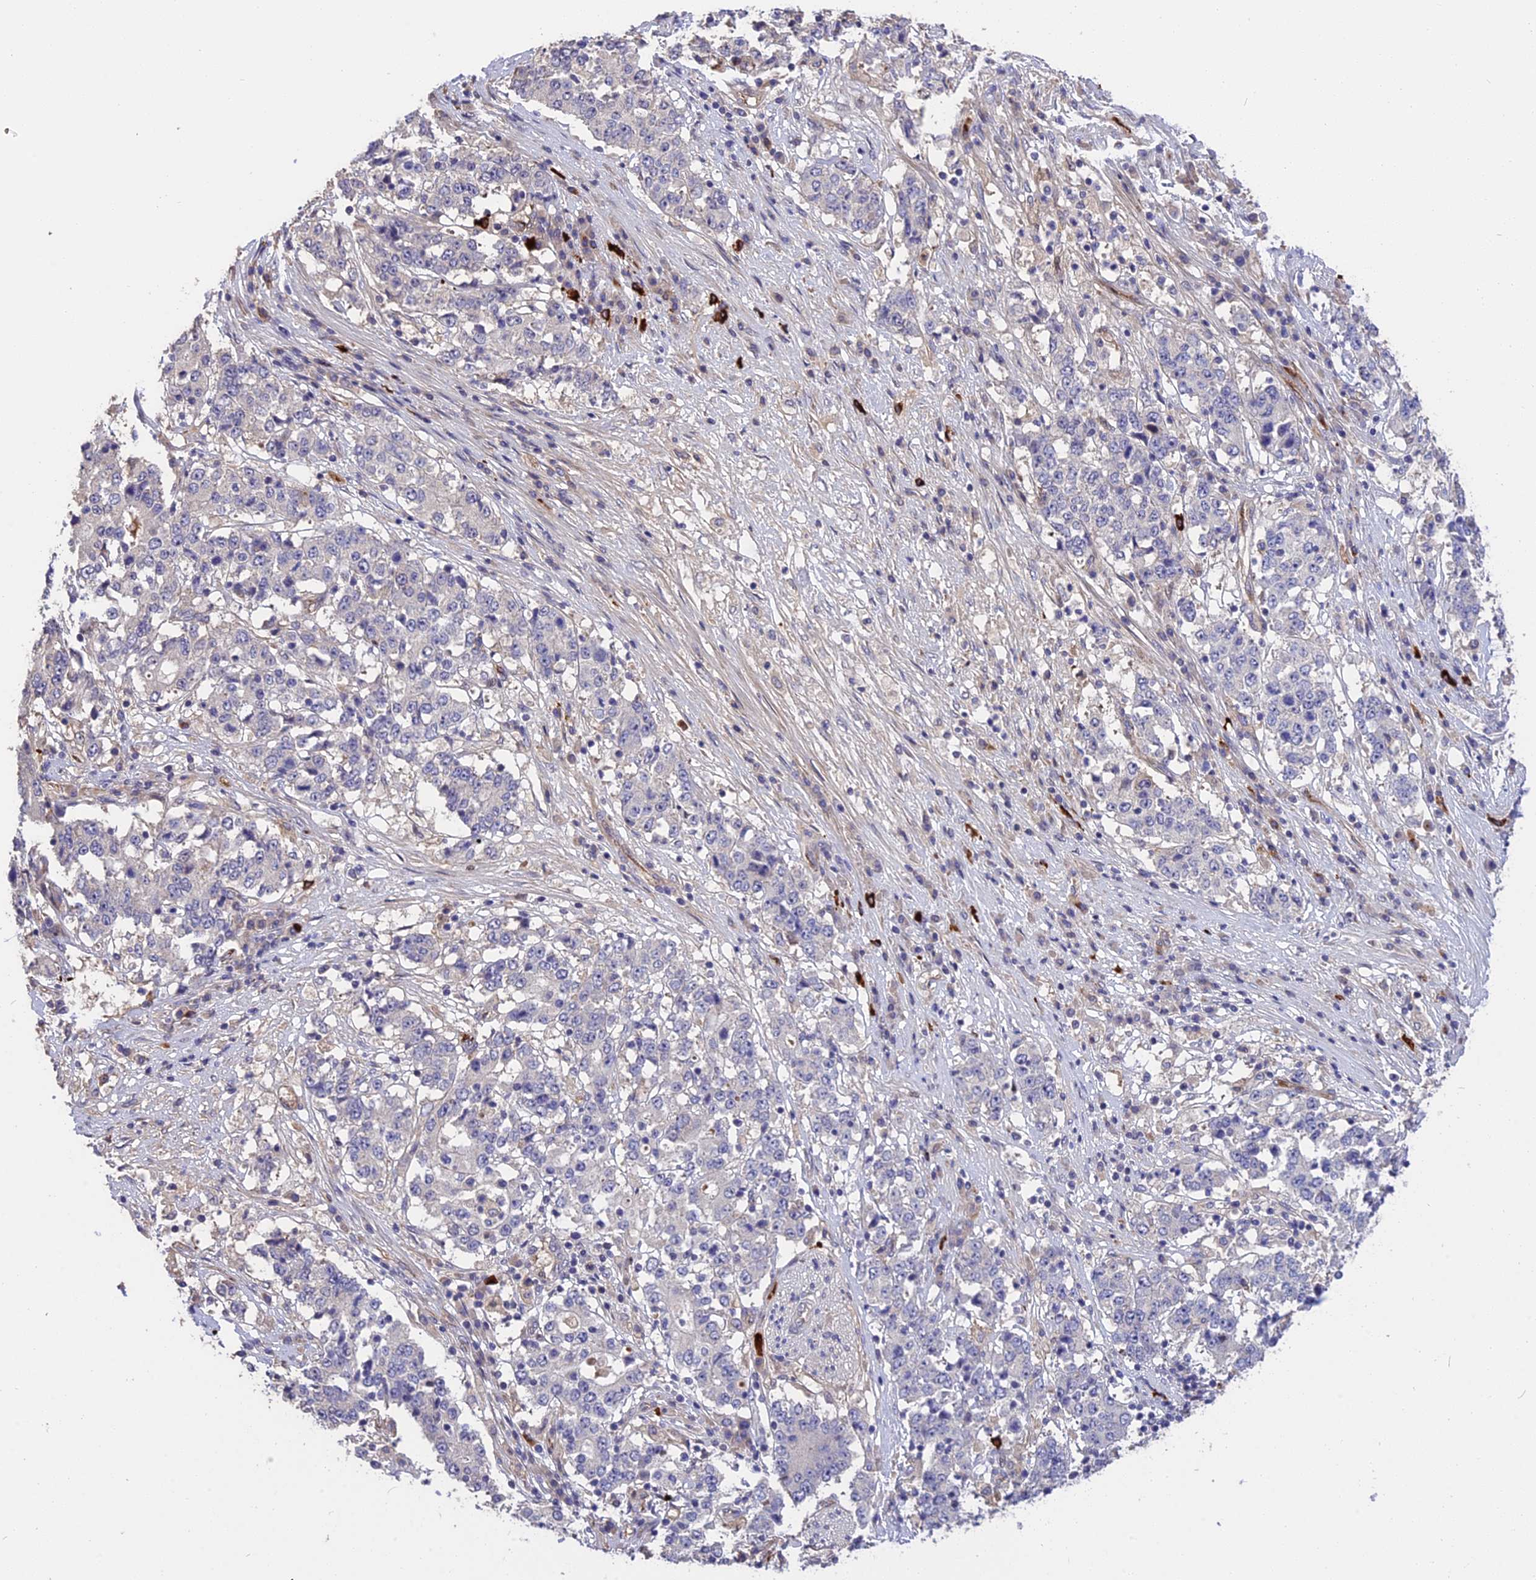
{"staining": {"intensity": "negative", "quantity": "none", "location": "none"}, "tissue": "stomach cancer", "cell_type": "Tumor cells", "image_type": "cancer", "snomed": [{"axis": "morphology", "description": "Adenocarcinoma, NOS"}, {"axis": "topography", "description": "Stomach"}], "caption": "A micrograph of human stomach cancer is negative for staining in tumor cells.", "gene": "MFSD2A", "patient": {"sex": "male", "age": 59}}